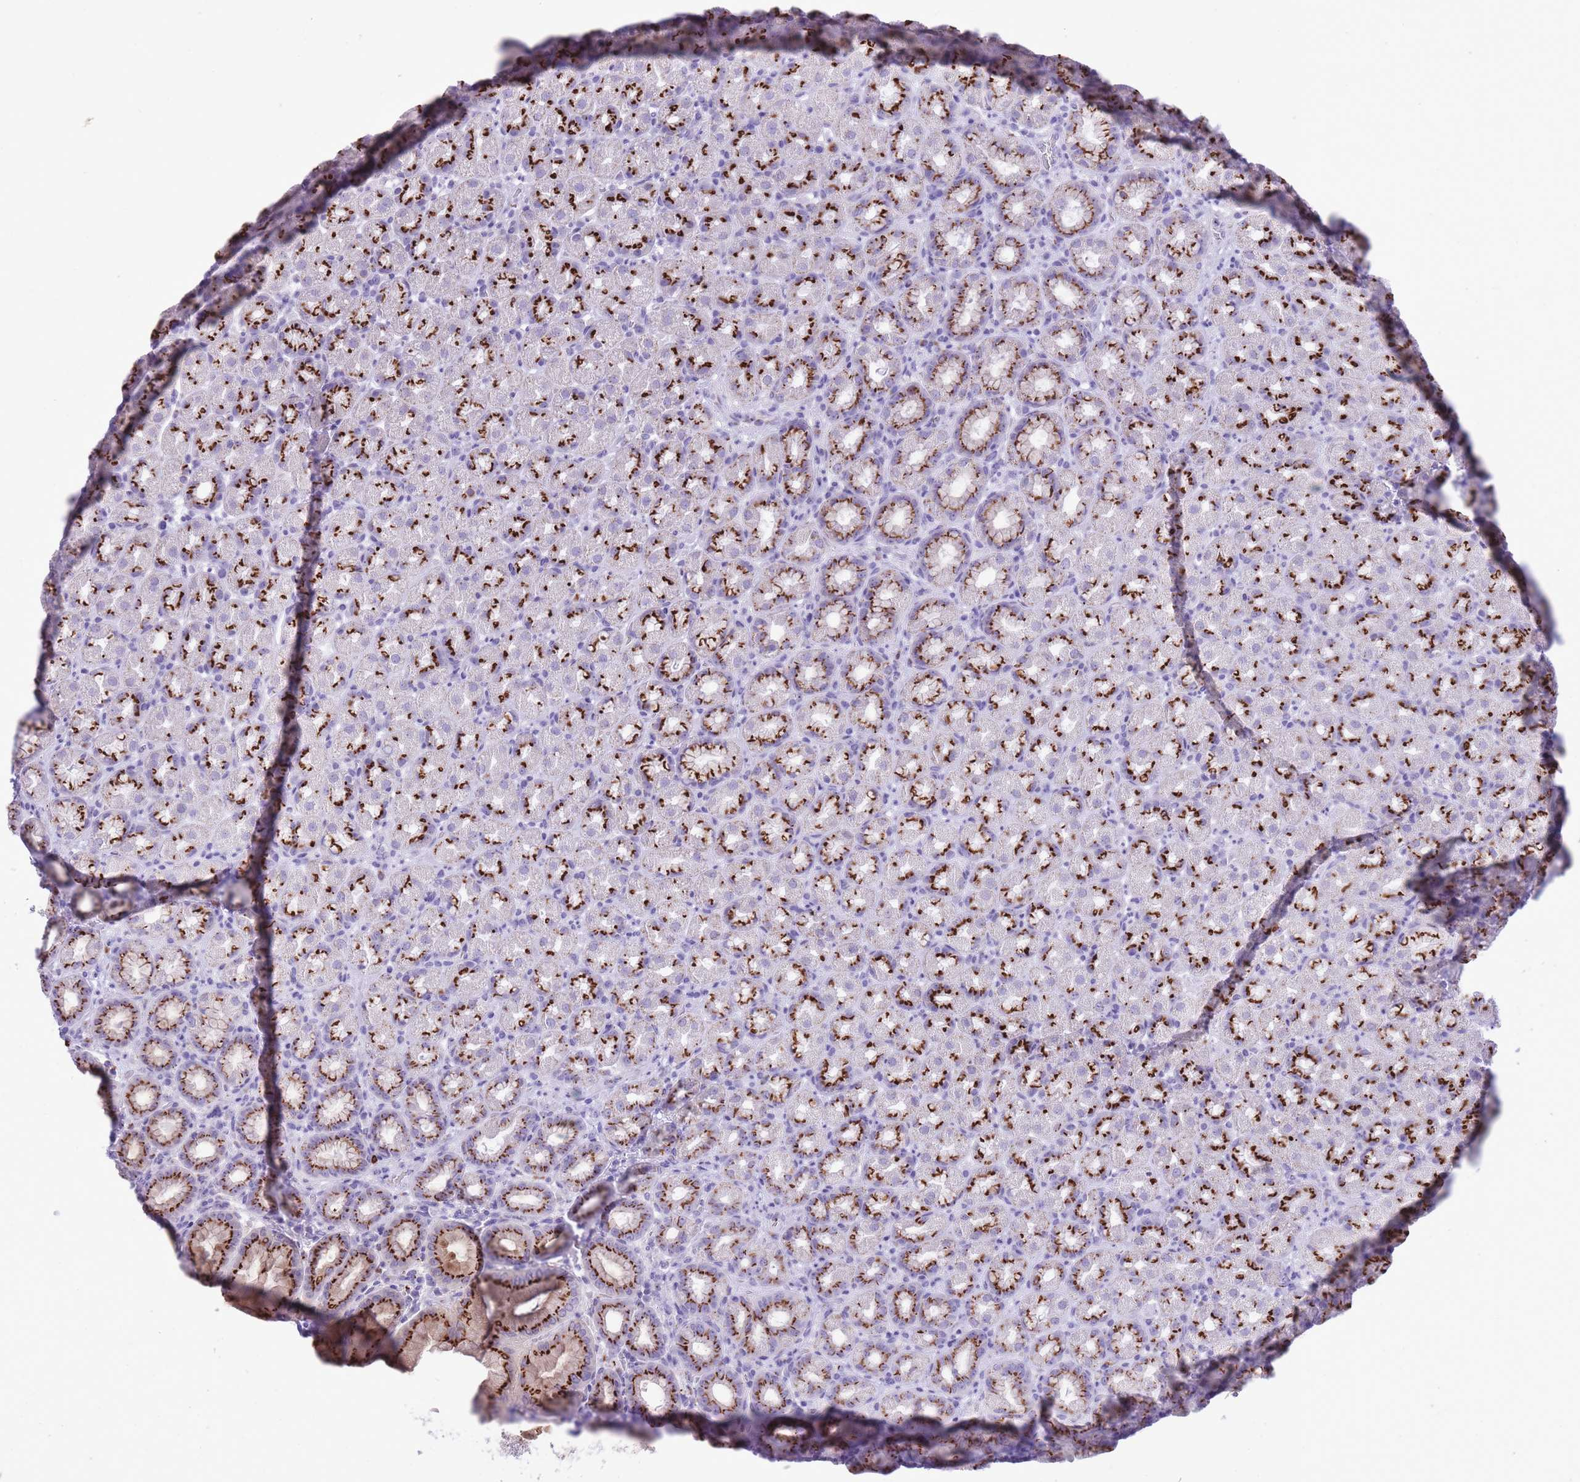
{"staining": {"intensity": "strong", "quantity": ">75%", "location": "cytoplasmic/membranous"}, "tissue": "stomach", "cell_type": "Glandular cells", "image_type": "normal", "snomed": [{"axis": "morphology", "description": "Normal tissue, NOS"}, {"axis": "topography", "description": "Stomach, upper"}, {"axis": "topography", "description": "Stomach"}], "caption": "A high amount of strong cytoplasmic/membranous staining is identified in approximately >75% of glandular cells in normal stomach. Immunohistochemistry (ihc) stains the protein of interest in brown and the nuclei are stained blue.", "gene": "B4GALT2", "patient": {"sex": "male", "age": 68}}